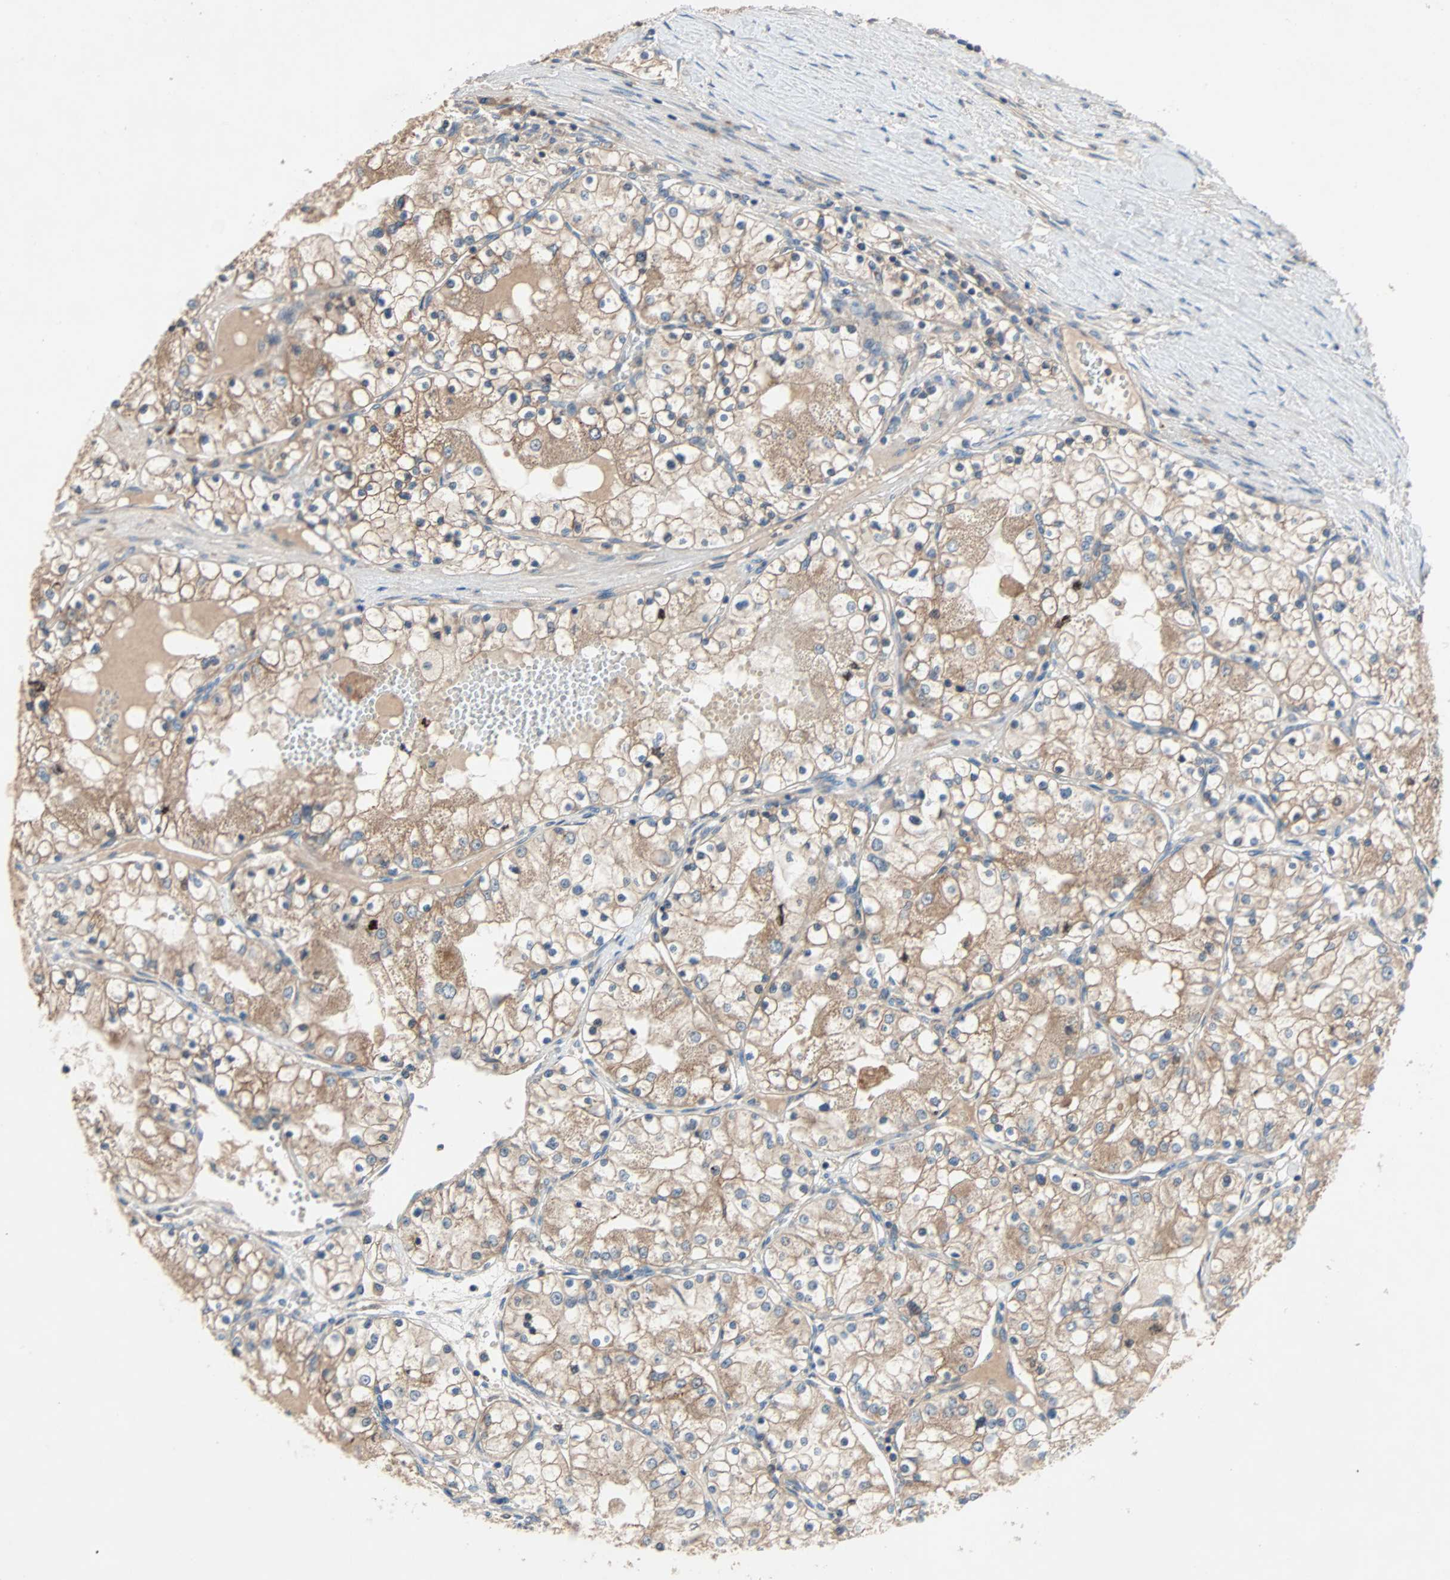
{"staining": {"intensity": "moderate", "quantity": ">75%", "location": "cytoplasmic/membranous"}, "tissue": "renal cancer", "cell_type": "Tumor cells", "image_type": "cancer", "snomed": [{"axis": "morphology", "description": "Adenocarcinoma, NOS"}, {"axis": "topography", "description": "Kidney"}], "caption": "About >75% of tumor cells in human renal cancer reveal moderate cytoplasmic/membranous protein positivity as visualized by brown immunohistochemical staining.", "gene": "XYLT1", "patient": {"sex": "male", "age": 68}}